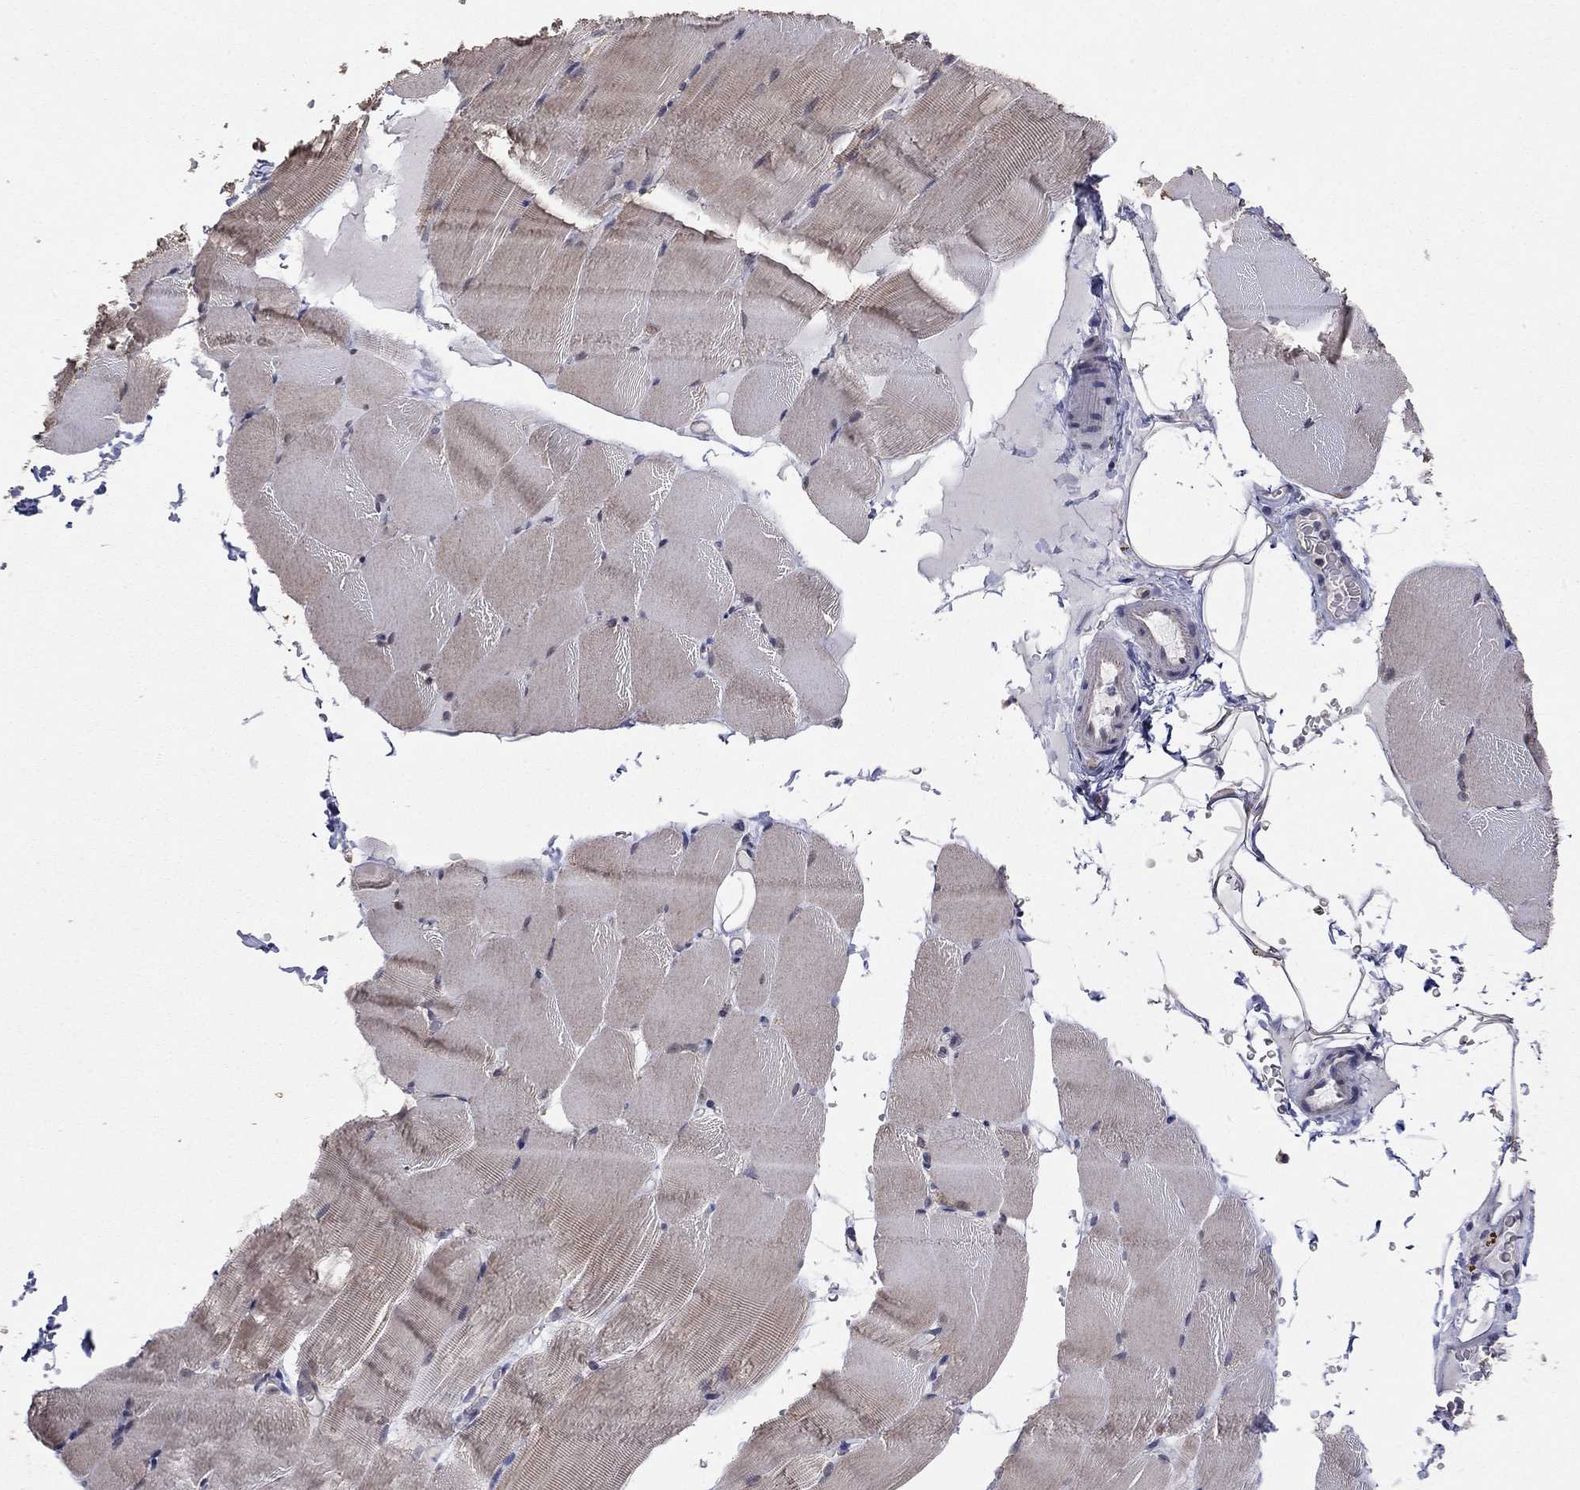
{"staining": {"intensity": "weak", "quantity": "<25%", "location": "cytoplasmic/membranous"}, "tissue": "skeletal muscle", "cell_type": "Myocytes", "image_type": "normal", "snomed": [{"axis": "morphology", "description": "Normal tissue, NOS"}, {"axis": "topography", "description": "Skeletal muscle"}], "caption": "IHC micrograph of normal skeletal muscle: human skeletal muscle stained with DAB (3,3'-diaminobenzidine) displays no significant protein staining in myocytes. Nuclei are stained in blue.", "gene": "ANKRA2", "patient": {"sex": "female", "age": 37}}